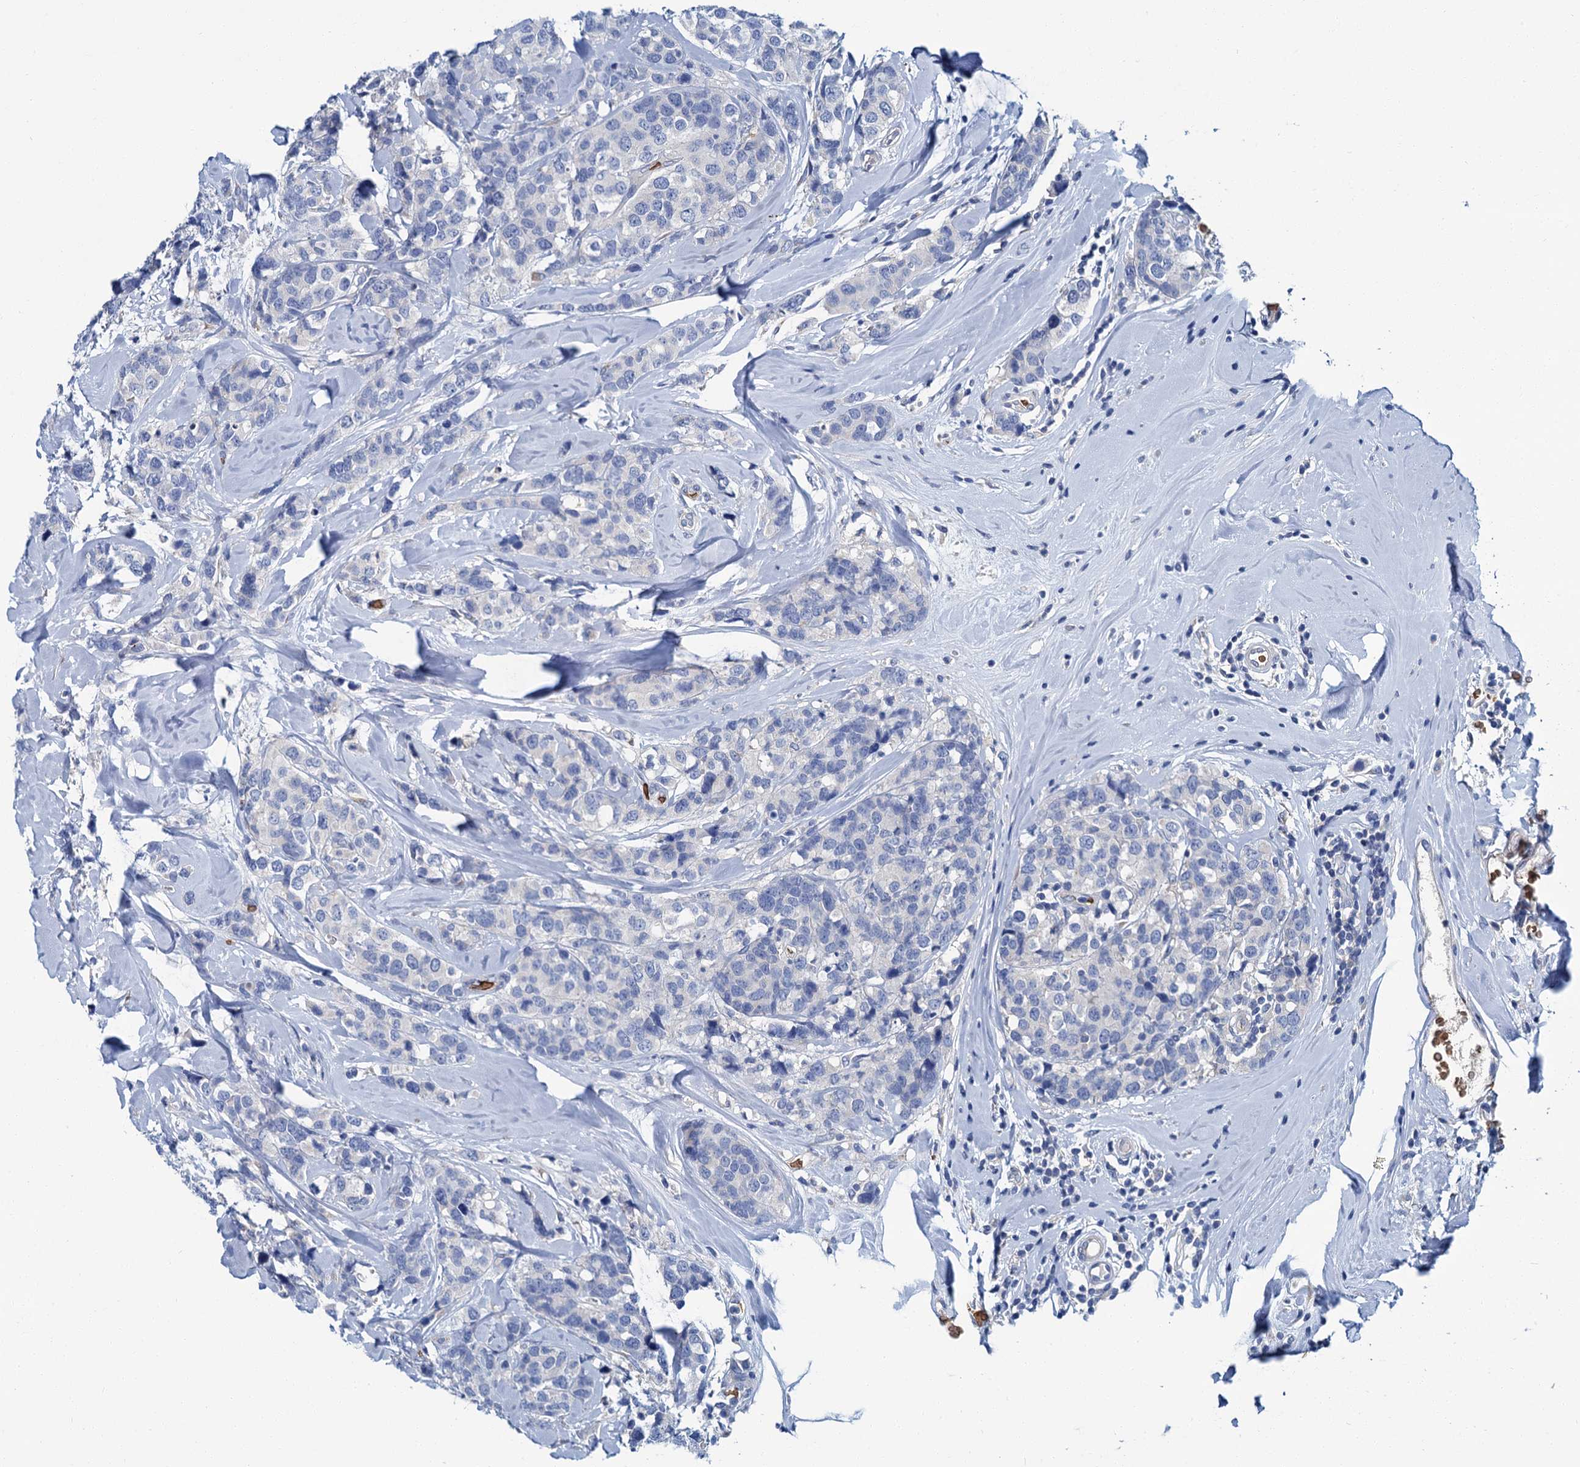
{"staining": {"intensity": "negative", "quantity": "none", "location": "none"}, "tissue": "breast cancer", "cell_type": "Tumor cells", "image_type": "cancer", "snomed": [{"axis": "morphology", "description": "Lobular carcinoma"}, {"axis": "topography", "description": "Breast"}], "caption": "An IHC micrograph of lobular carcinoma (breast) is shown. There is no staining in tumor cells of lobular carcinoma (breast).", "gene": "ATG2A", "patient": {"sex": "female", "age": 59}}